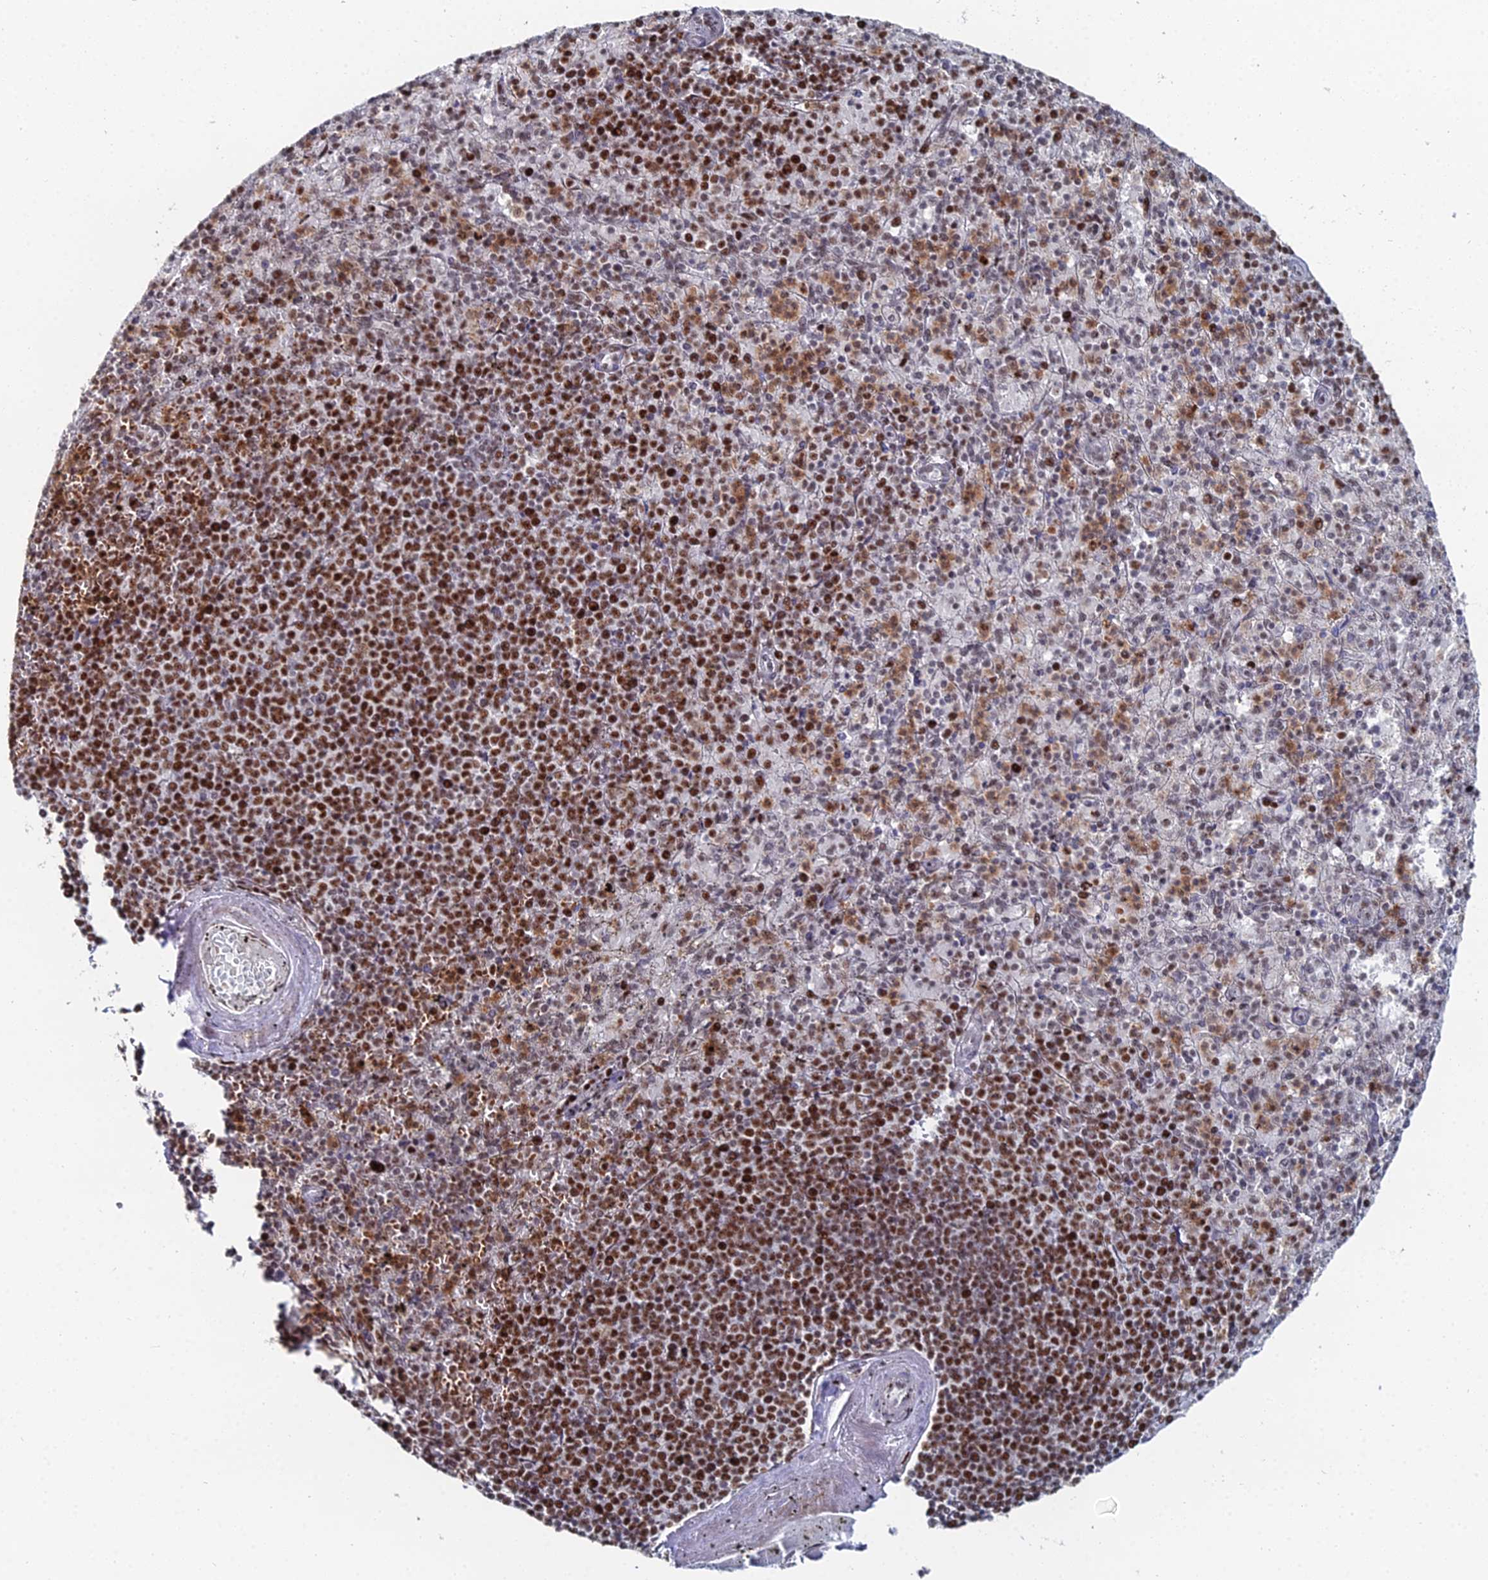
{"staining": {"intensity": "strong", "quantity": "25%-75%", "location": "nuclear"}, "tissue": "spleen", "cell_type": "Cells in red pulp", "image_type": "normal", "snomed": [{"axis": "morphology", "description": "Normal tissue, NOS"}, {"axis": "topography", "description": "Spleen"}], "caption": "Immunohistochemistry (DAB) staining of benign human spleen reveals strong nuclear protein expression in about 25%-75% of cells in red pulp.", "gene": "GSC2", "patient": {"sex": "male", "age": 82}}